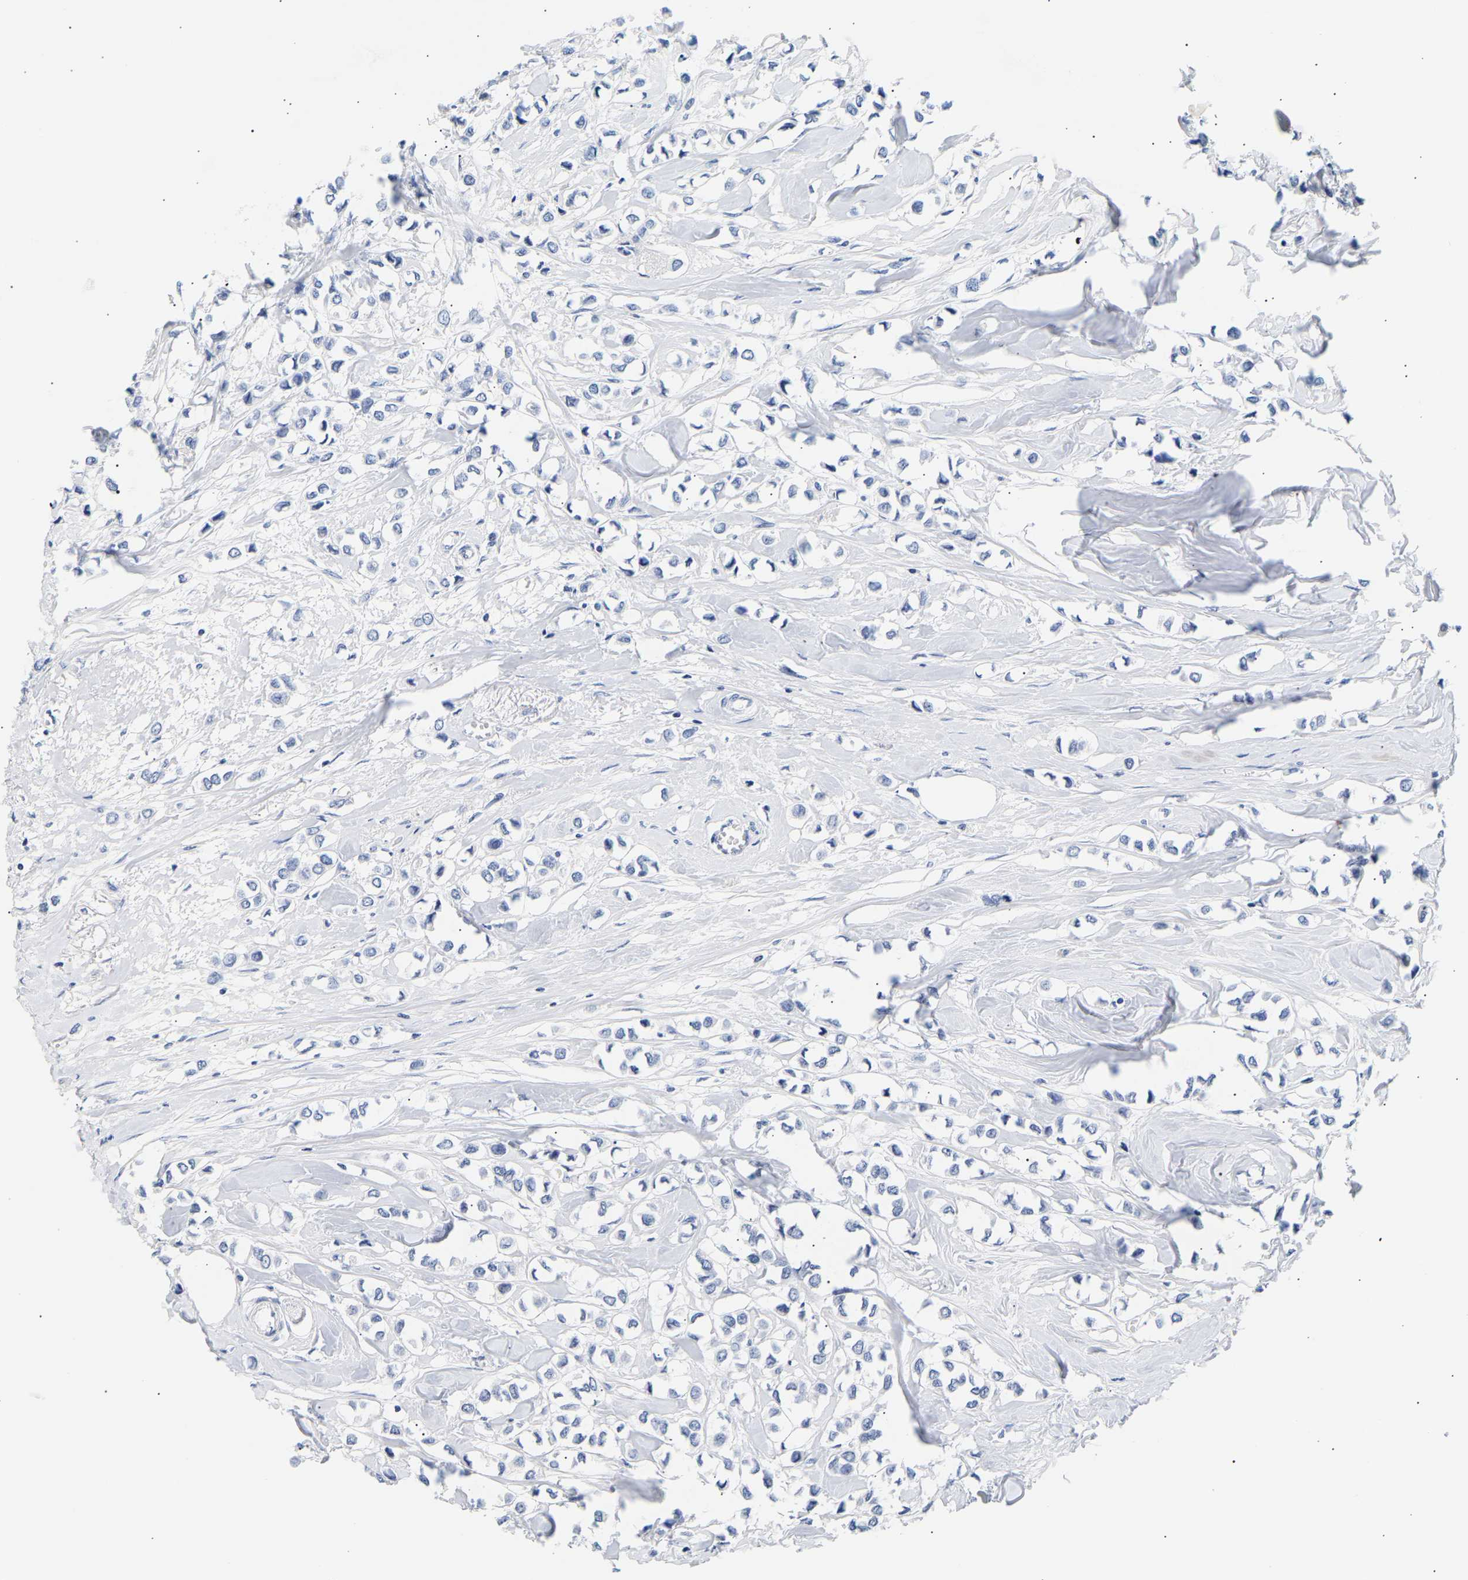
{"staining": {"intensity": "negative", "quantity": "none", "location": "none"}, "tissue": "breast cancer", "cell_type": "Tumor cells", "image_type": "cancer", "snomed": [{"axis": "morphology", "description": "Lobular carcinoma"}, {"axis": "topography", "description": "Breast"}], "caption": "Tumor cells show no significant expression in lobular carcinoma (breast). (Immunohistochemistry (ihc), brightfield microscopy, high magnification).", "gene": "SPINK2", "patient": {"sex": "female", "age": 51}}